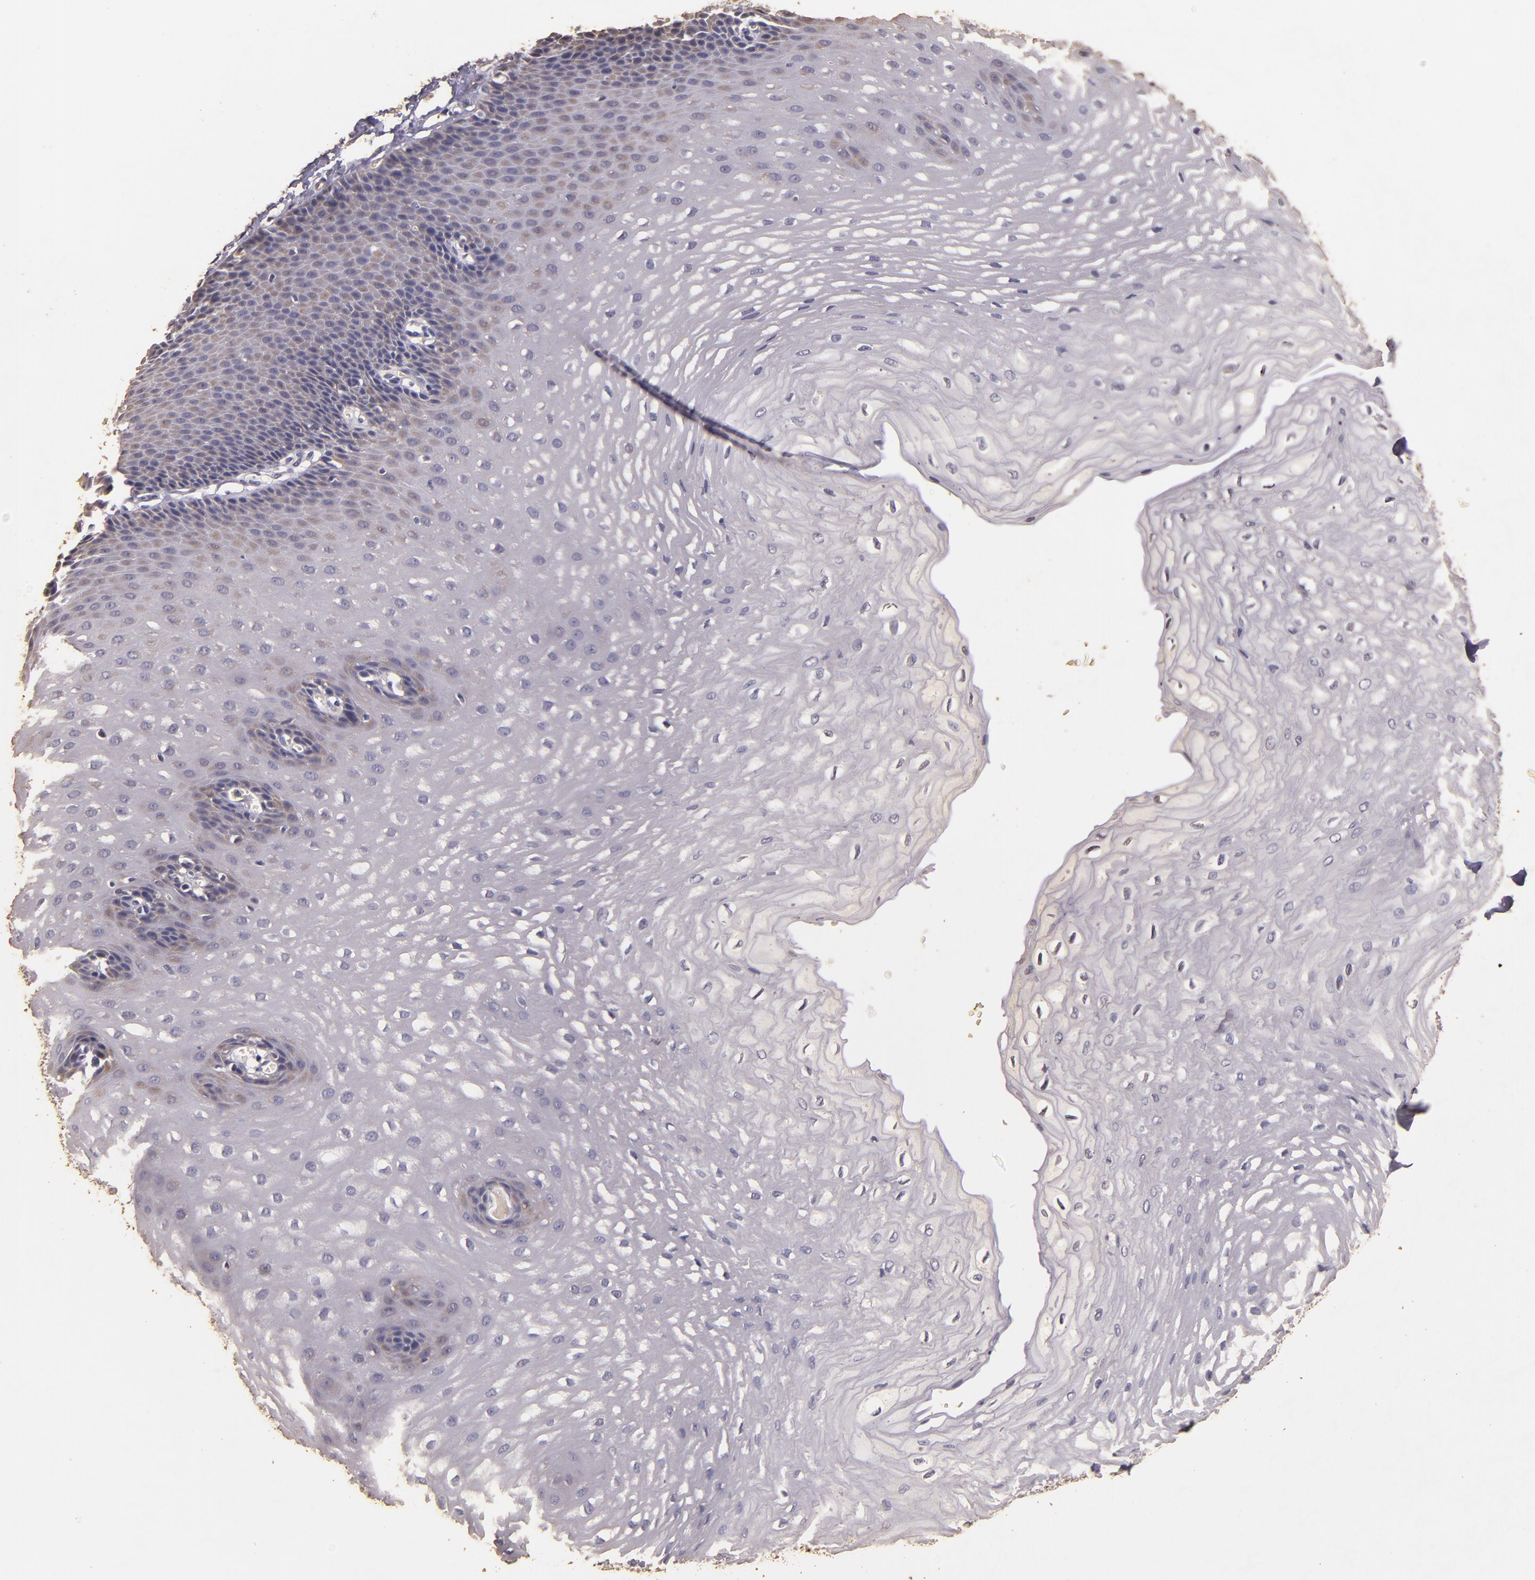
{"staining": {"intensity": "negative", "quantity": "none", "location": "none"}, "tissue": "esophagus", "cell_type": "Squamous epithelial cells", "image_type": "normal", "snomed": [{"axis": "morphology", "description": "Normal tissue, NOS"}, {"axis": "topography", "description": "Esophagus"}], "caption": "An immunohistochemistry (IHC) photomicrograph of unremarkable esophagus is shown. There is no staining in squamous epithelial cells of esophagus. The staining was performed using DAB to visualize the protein expression in brown, while the nuclei were stained in blue with hematoxylin (Magnification: 20x).", "gene": "BCL2L13", "patient": {"sex": "male", "age": 70}}